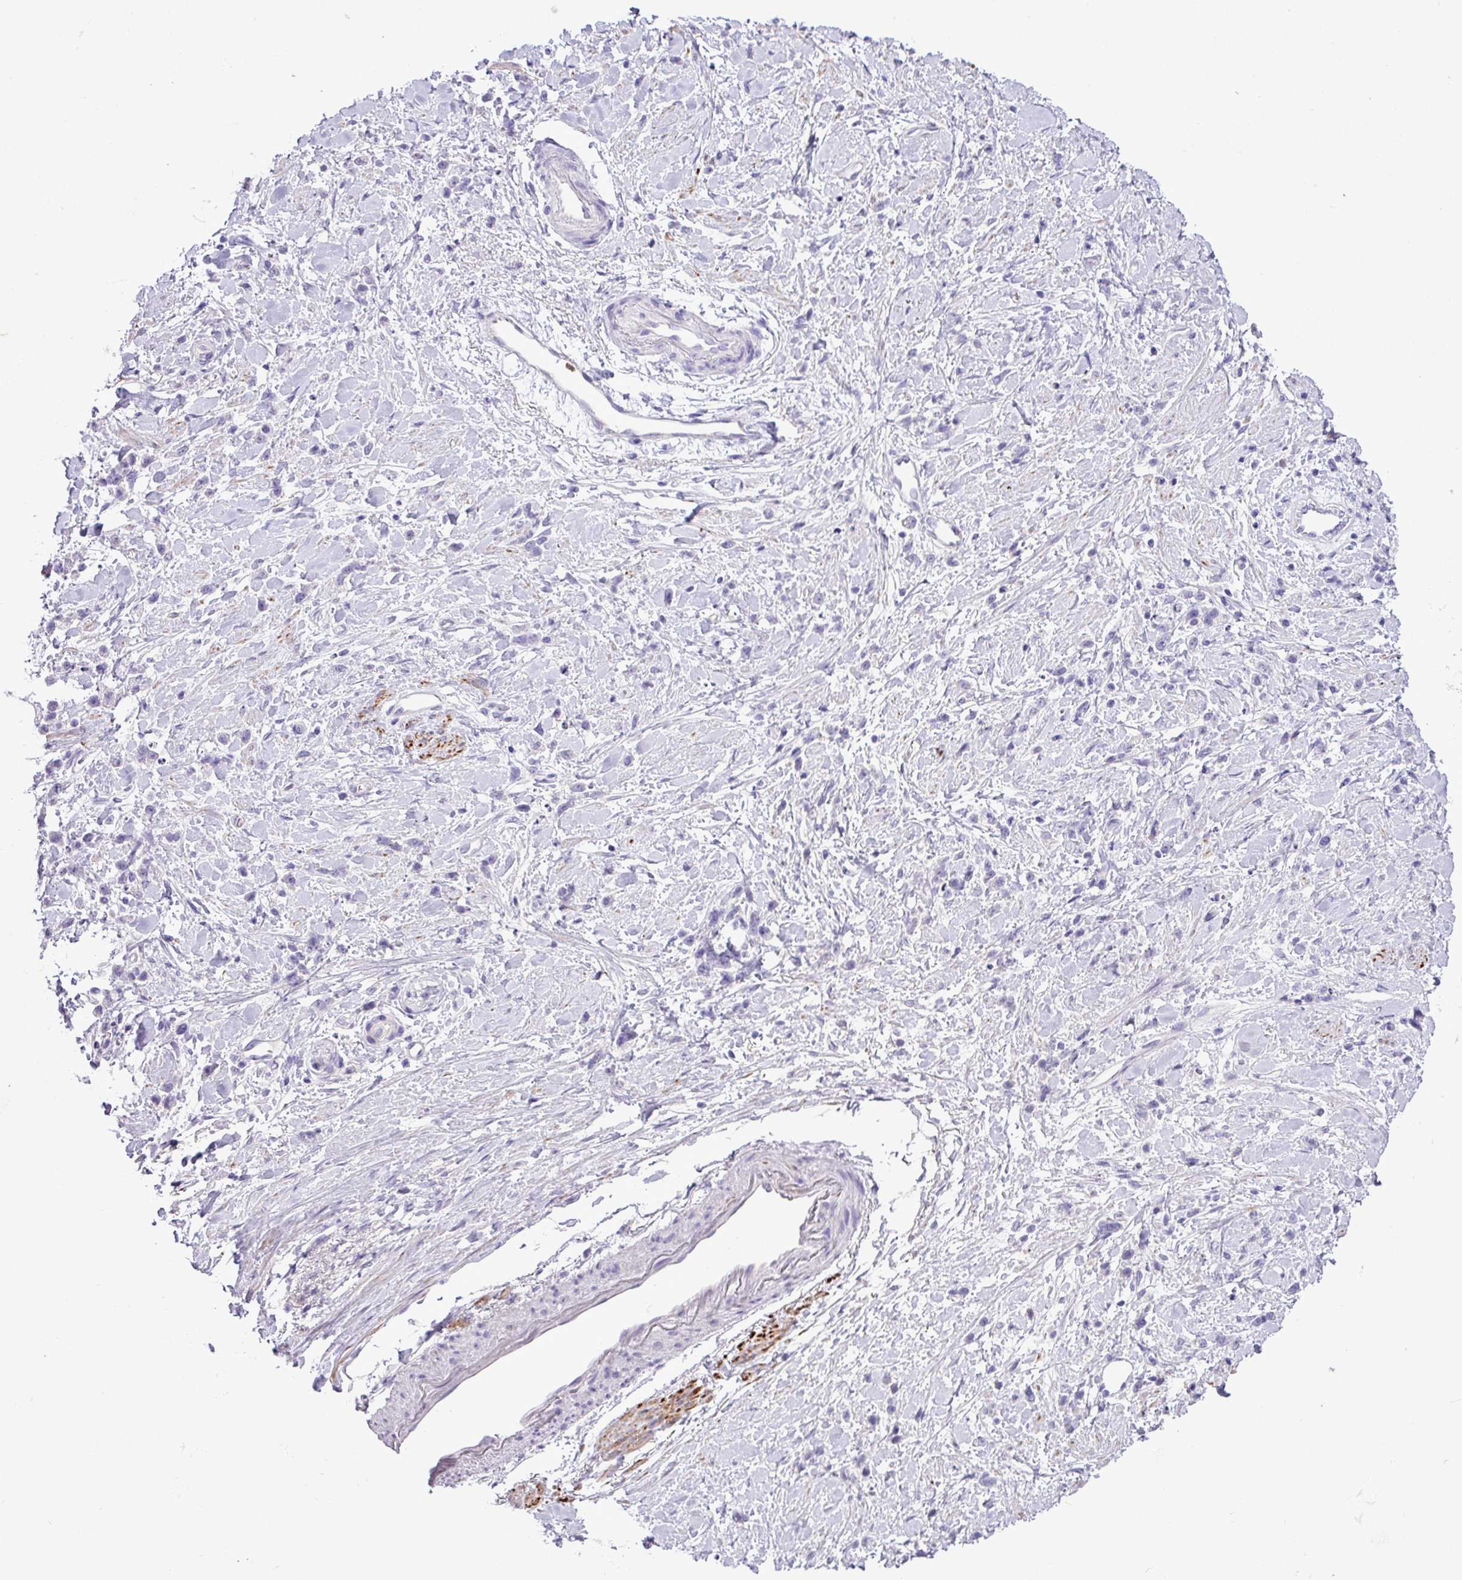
{"staining": {"intensity": "negative", "quantity": "none", "location": "none"}, "tissue": "stomach cancer", "cell_type": "Tumor cells", "image_type": "cancer", "snomed": [{"axis": "morphology", "description": "Adenocarcinoma, NOS"}, {"axis": "topography", "description": "Stomach"}], "caption": "High power microscopy image of an immunohistochemistry (IHC) image of adenocarcinoma (stomach), revealing no significant staining in tumor cells.", "gene": "ZSCAN5A", "patient": {"sex": "female", "age": 60}}